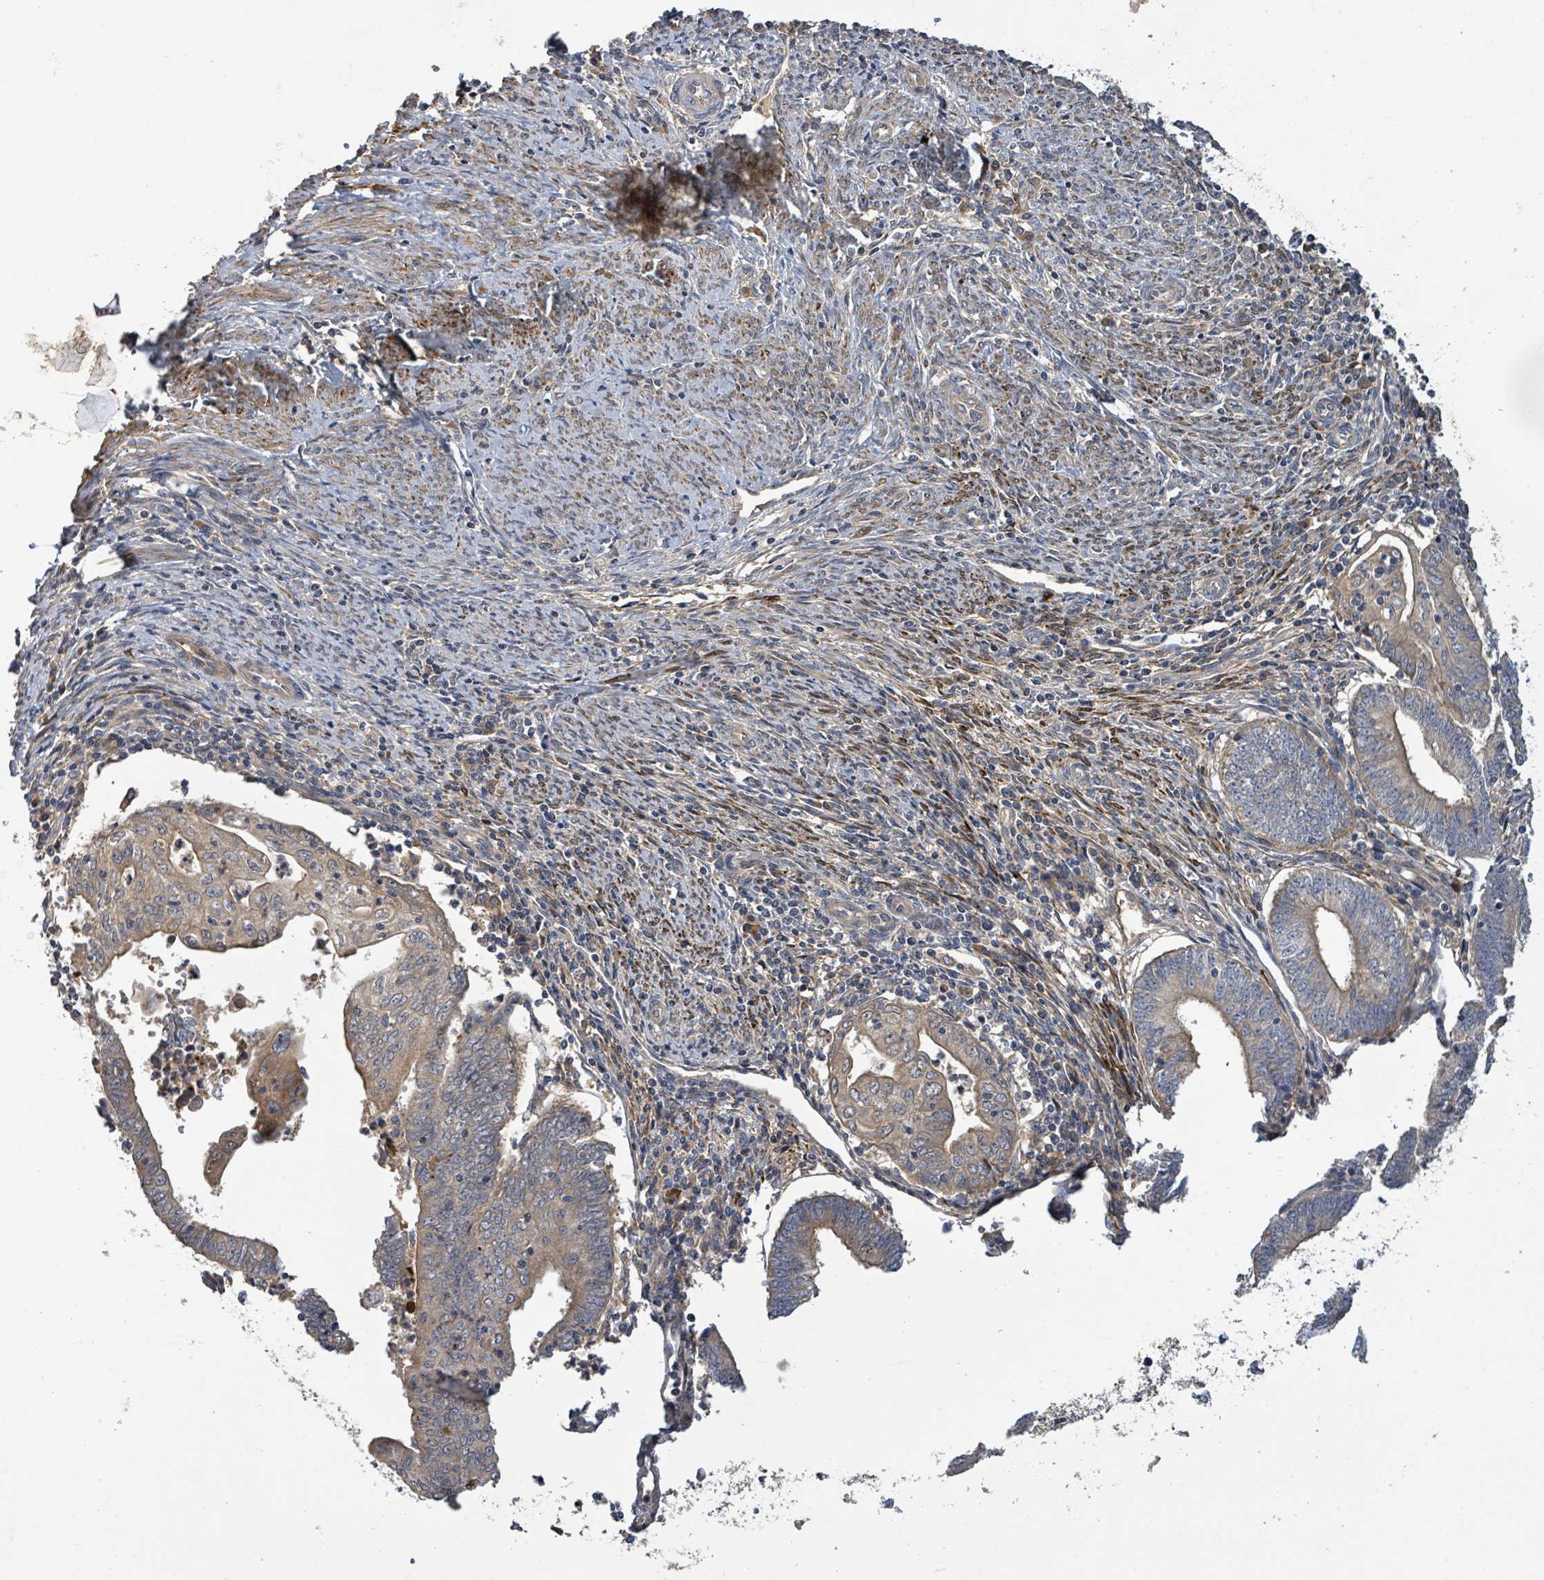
{"staining": {"intensity": "weak", "quantity": ">75%", "location": "cytoplasmic/membranous"}, "tissue": "endometrial cancer", "cell_type": "Tumor cells", "image_type": "cancer", "snomed": [{"axis": "morphology", "description": "Adenocarcinoma, NOS"}, {"axis": "topography", "description": "Endometrium"}], "caption": "Immunohistochemical staining of human endometrial cancer demonstrates low levels of weak cytoplasmic/membranous protein staining in about >75% of tumor cells. (DAB (3,3'-diaminobenzidine) = brown stain, brightfield microscopy at high magnification).", "gene": "STARD4", "patient": {"sex": "female", "age": 60}}